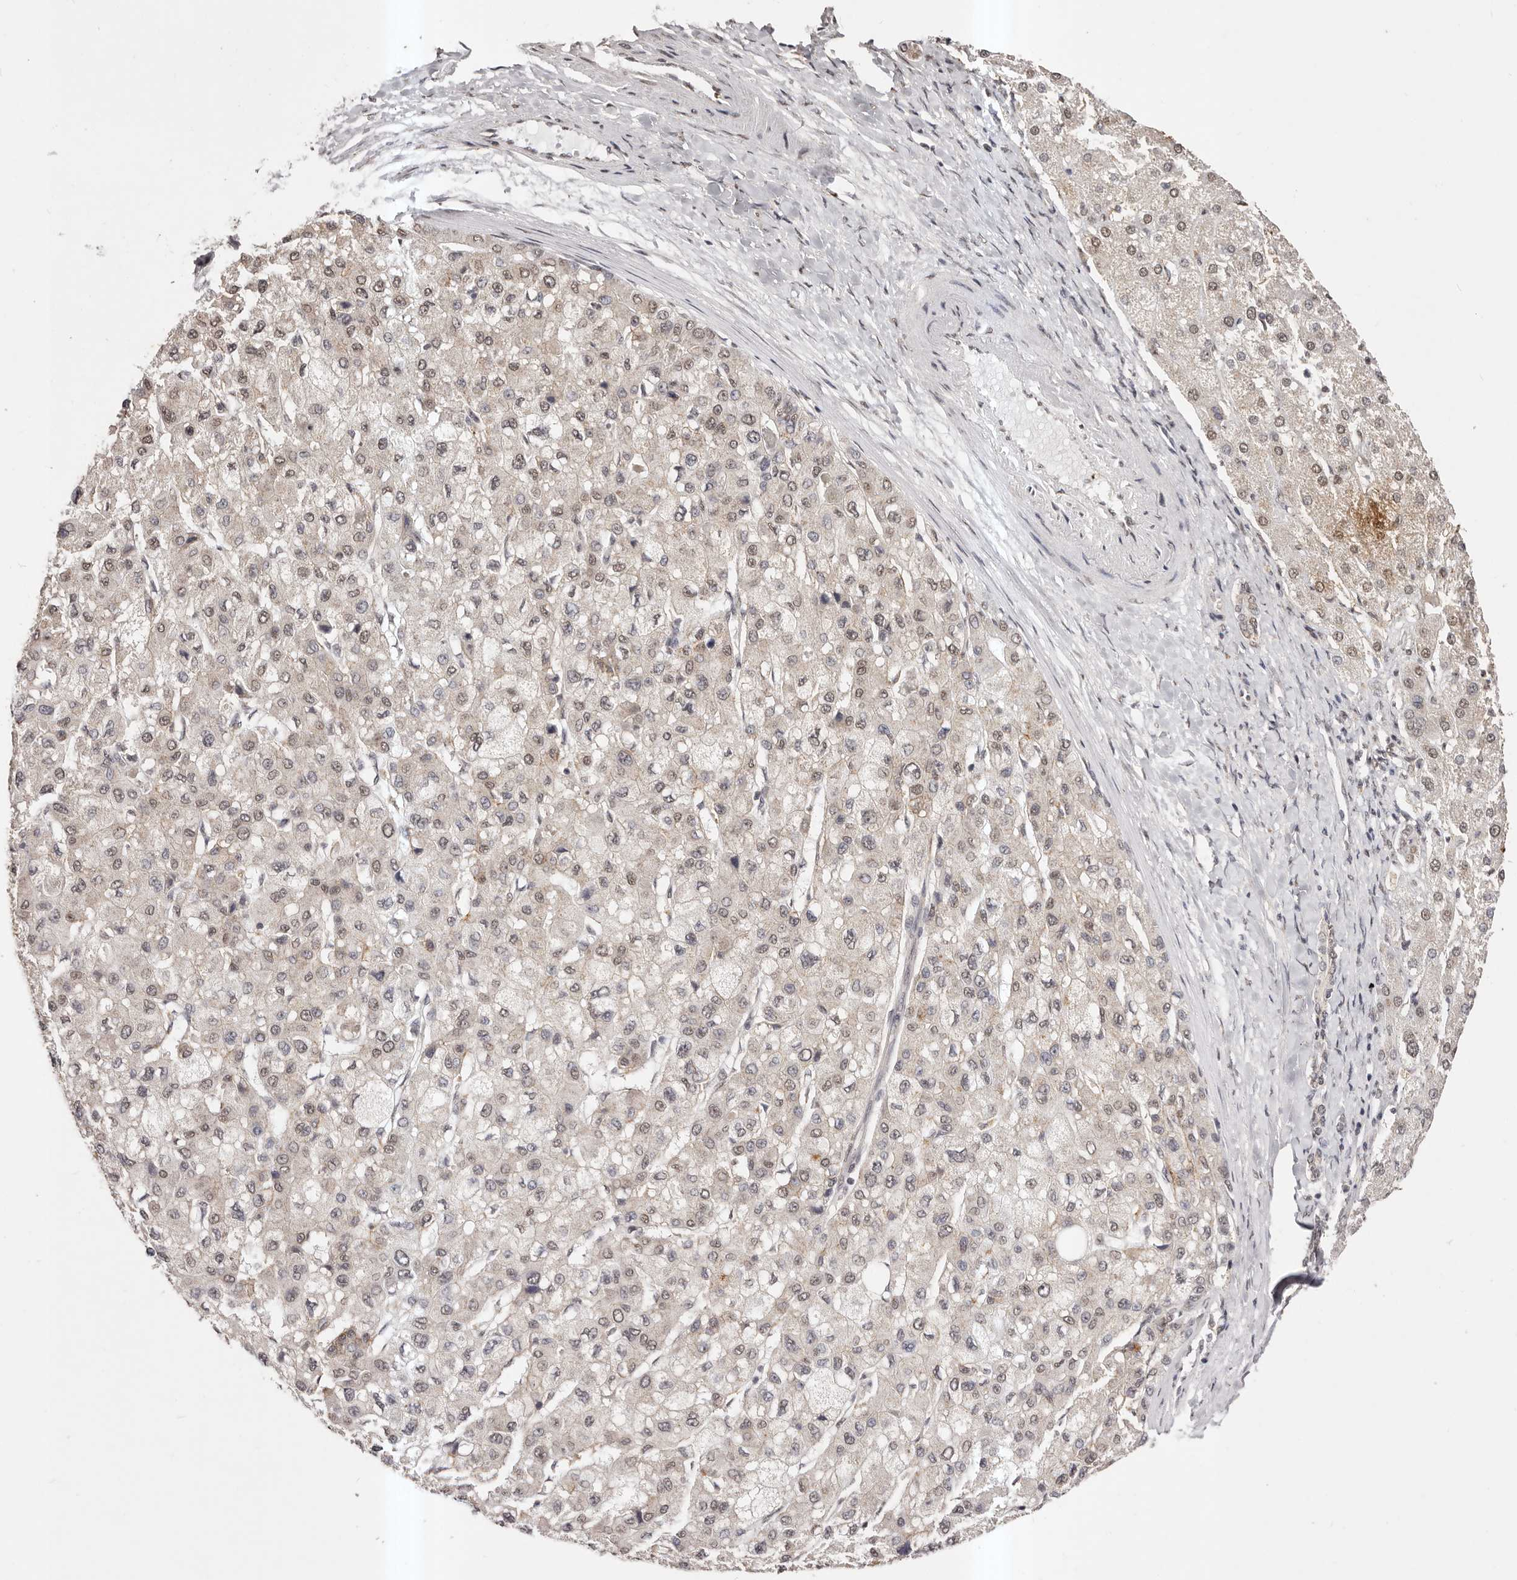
{"staining": {"intensity": "moderate", "quantity": ">75%", "location": "nuclear"}, "tissue": "liver cancer", "cell_type": "Tumor cells", "image_type": "cancer", "snomed": [{"axis": "morphology", "description": "Carcinoma, Hepatocellular, NOS"}, {"axis": "topography", "description": "Liver"}], "caption": "About >75% of tumor cells in human hepatocellular carcinoma (liver) demonstrate moderate nuclear protein positivity as visualized by brown immunohistochemical staining.", "gene": "RPS6KA5", "patient": {"sex": "male", "age": 80}}